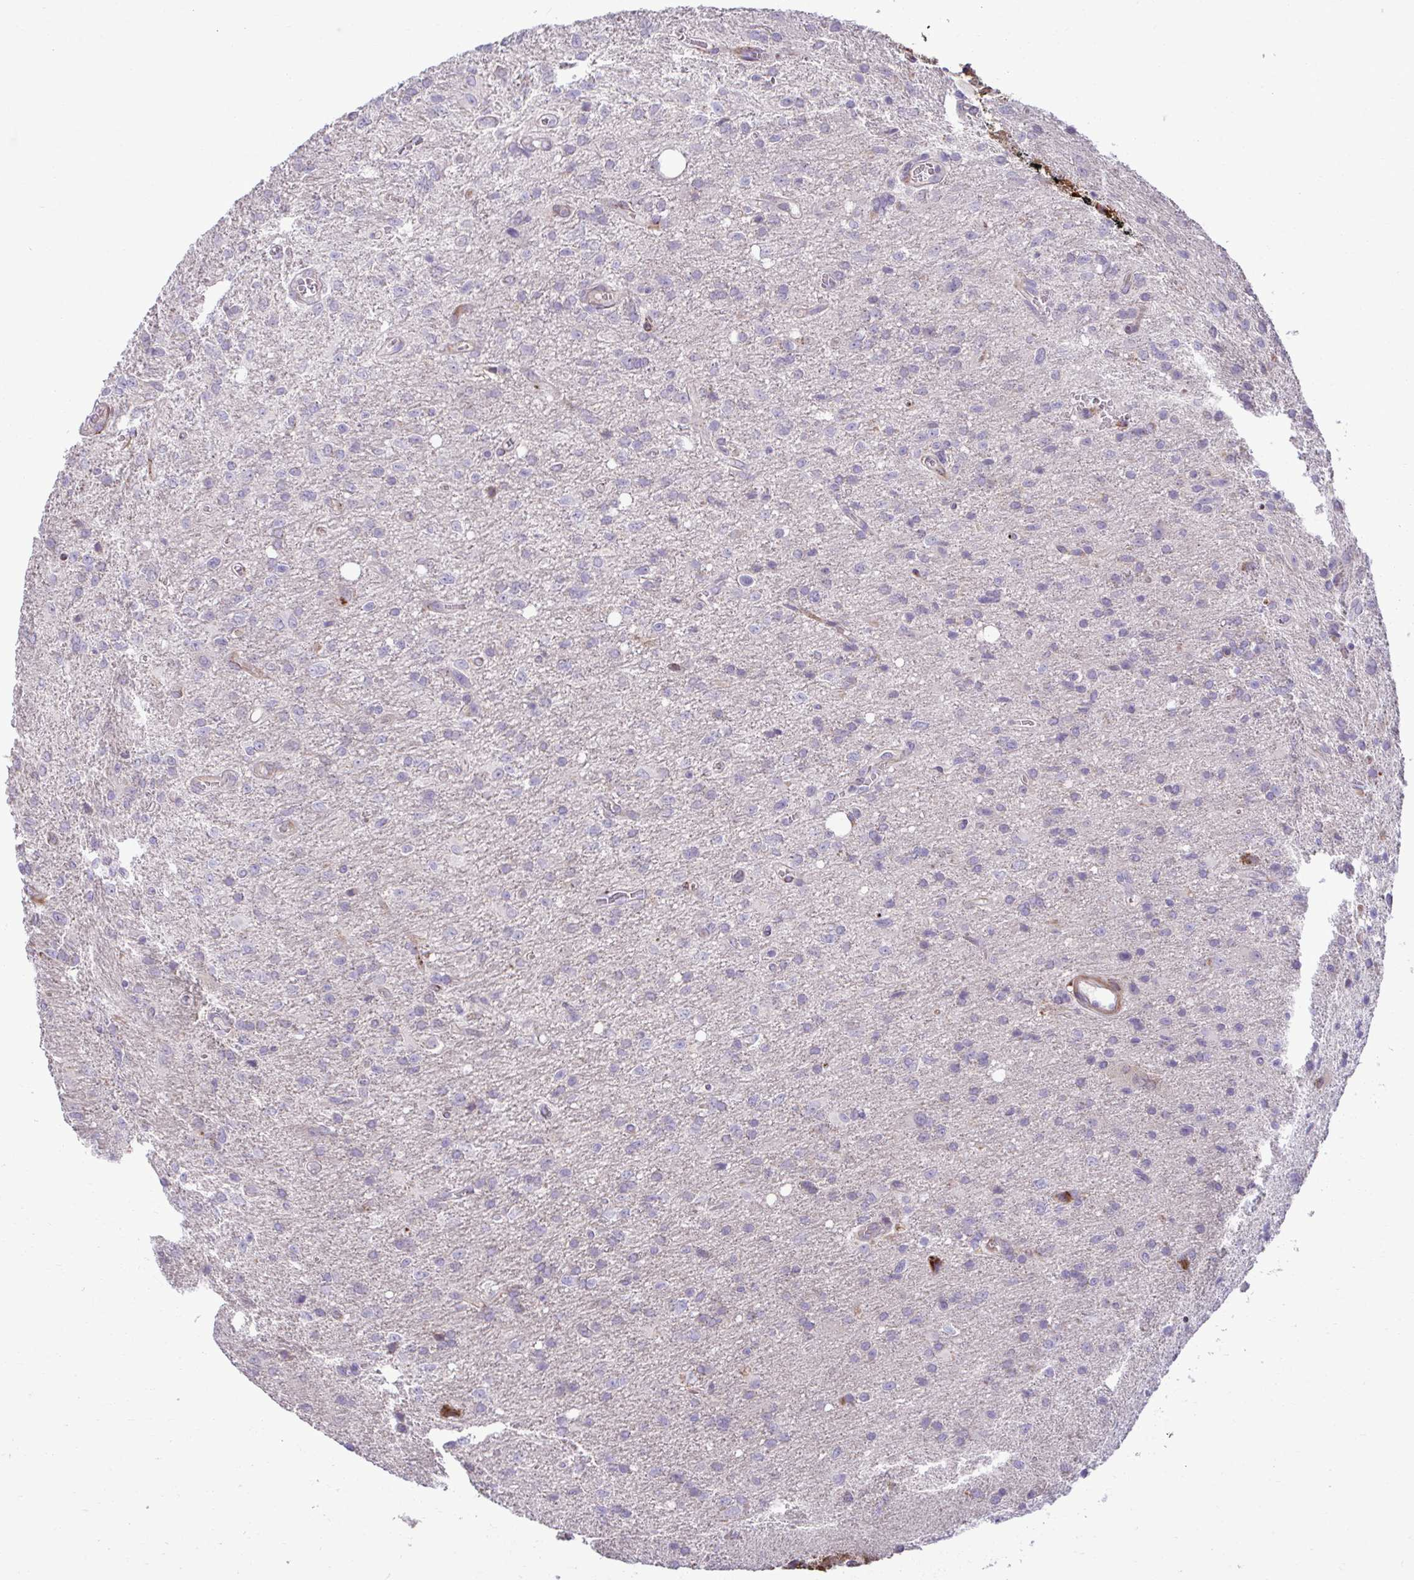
{"staining": {"intensity": "negative", "quantity": "none", "location": "none"}, "tissue": "glioma", "cell_type": "Tumor cells", "image_type": "cancer", "snomed": [{"axis": "morphology", "description": "Glioma, malignant, Low grade"}, {"axis": "topography", "description": "Brain"}], "caption": "Immunohistochemical staining of glioma demonstrates no significant positivity in tumor cells.", "gene": "LIMS1", "patient": {"sex": "male", "age": 66}}